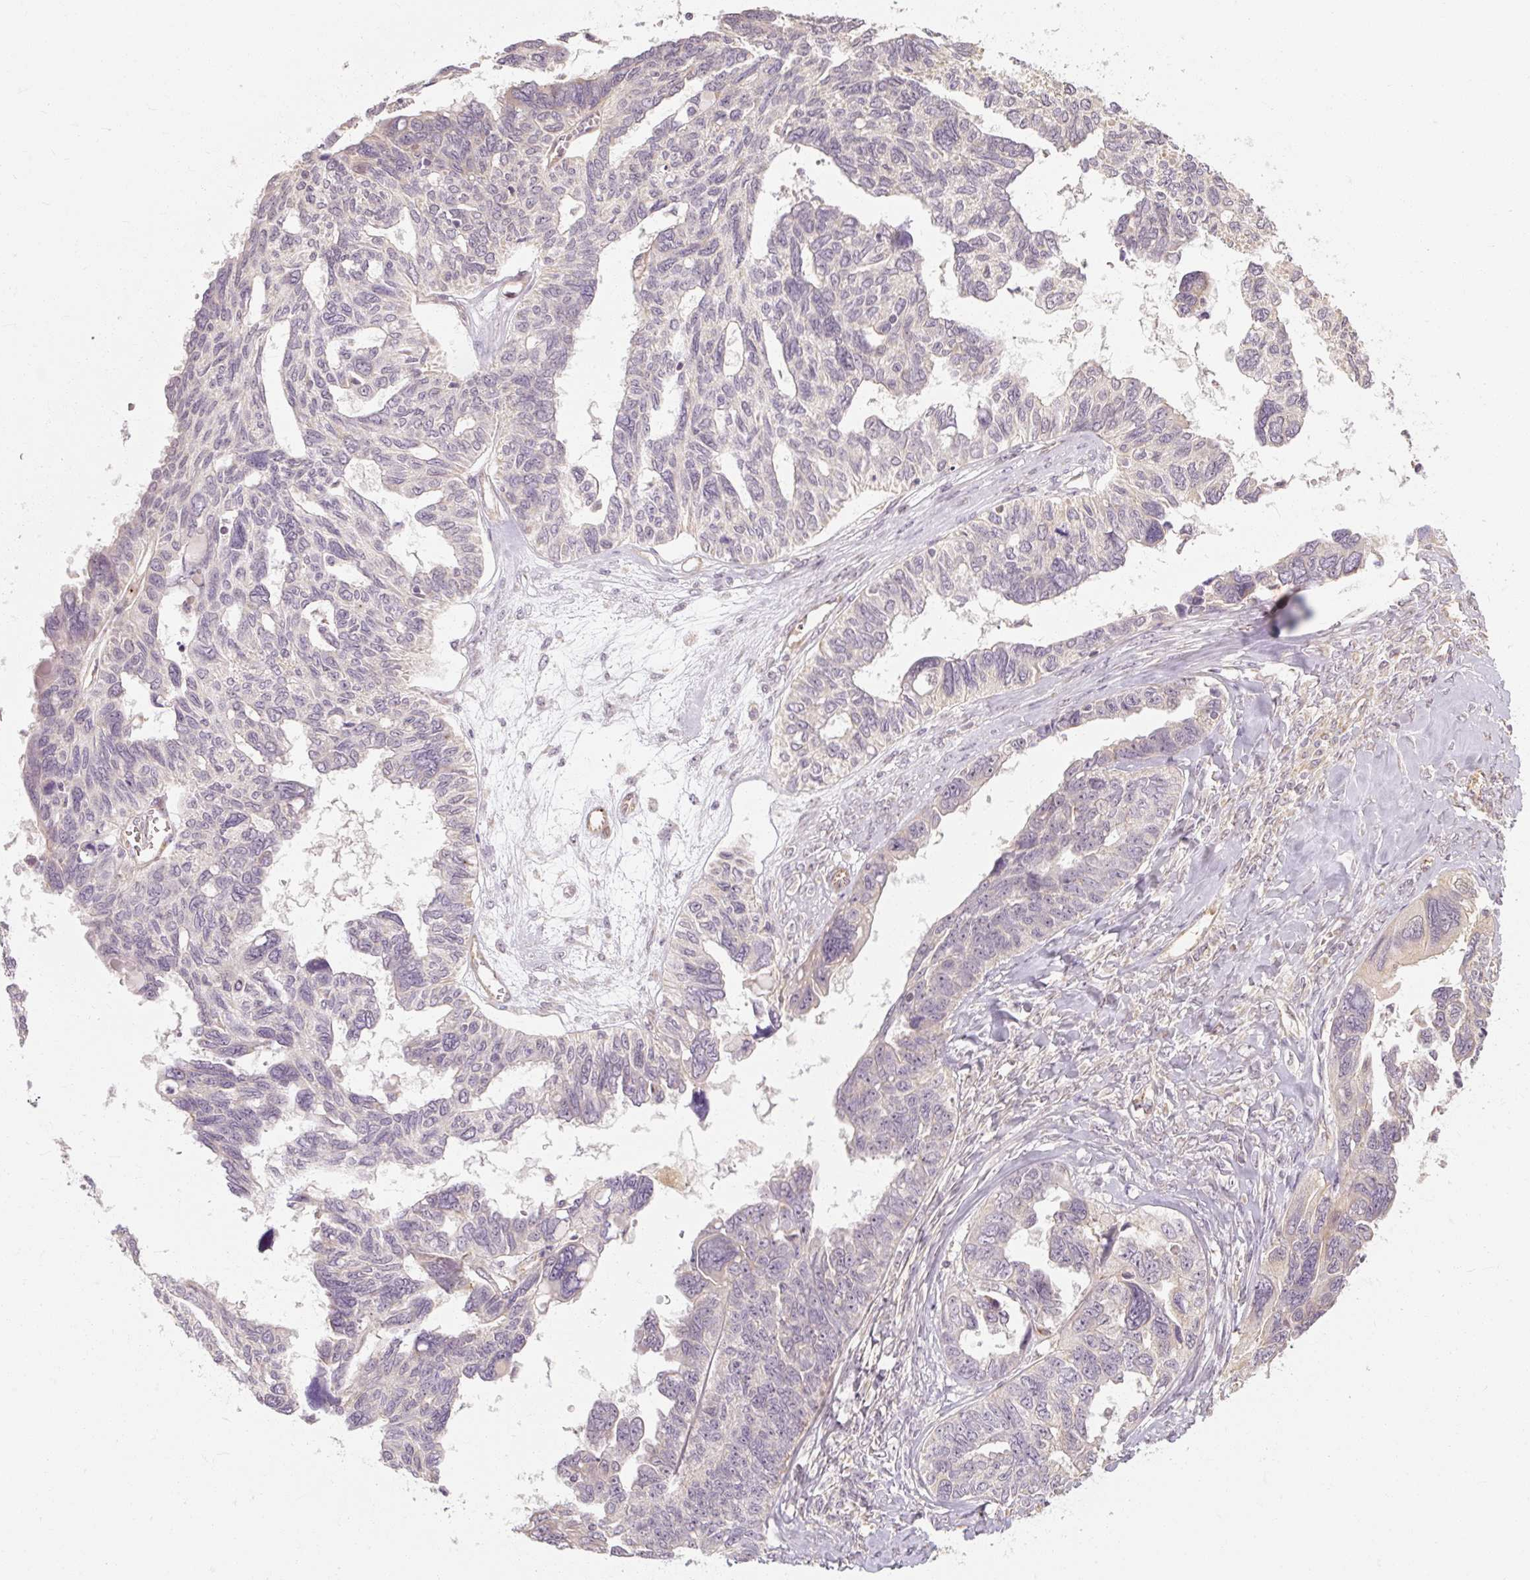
{"staining": {"intensity": "negative", "quantity": "none", "location": "none"}, "tissue": "ovarian cancer", "cell_type": "Tumor cells", "image_type": "cancer", "snomed": [{"axis": "morphology", "description": "Cystadenocarcinoma, serous, NOS"}, {"axis": "topography", "description": "Ovary"}], "caption": "The photomicrograph displays no significant positivity in tumor cells of ovarian cancer.", "gene": "RB1CC1", "patient": {"sex": "female", "age": 79}}